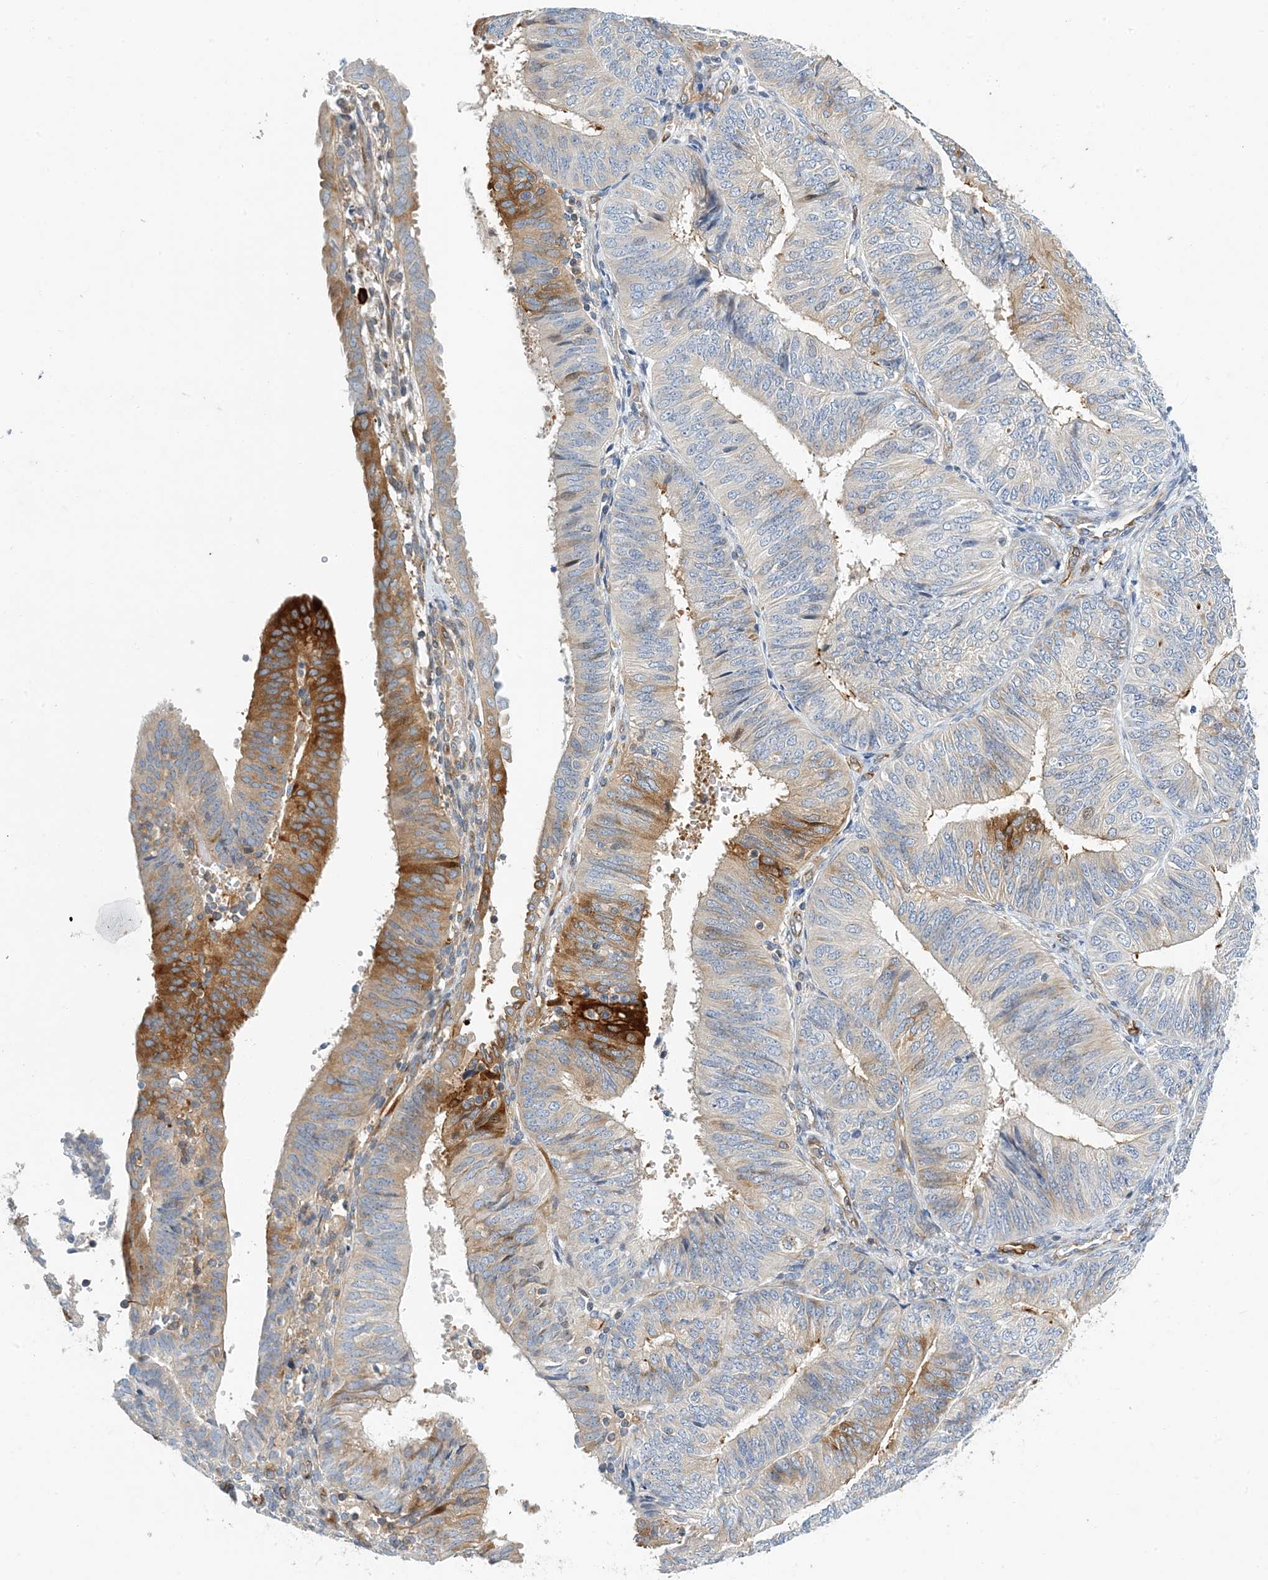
{"staining": {"intensity": "moderate", "quantity": "<25%", "location": "cytoplasmic/membranous"}, "tissue": "endometrial cancer", "cell_type": "Tumor cells", "image_type": "cancer", "snomed": [{"axis": "morphology", "description": "Adenocarcinoma, NOS"}, {"axis": "topography", "description": "Endometrium"}], "caption": "Endometrial cancer (adenocarcinoma) stained with immunohistochemistry shows moderate cytoplasmic/membranous expression in approximately <25% of tumor cells.", "gene": "PCDHA2", "patient": {"sex": "female", "age": 58}}